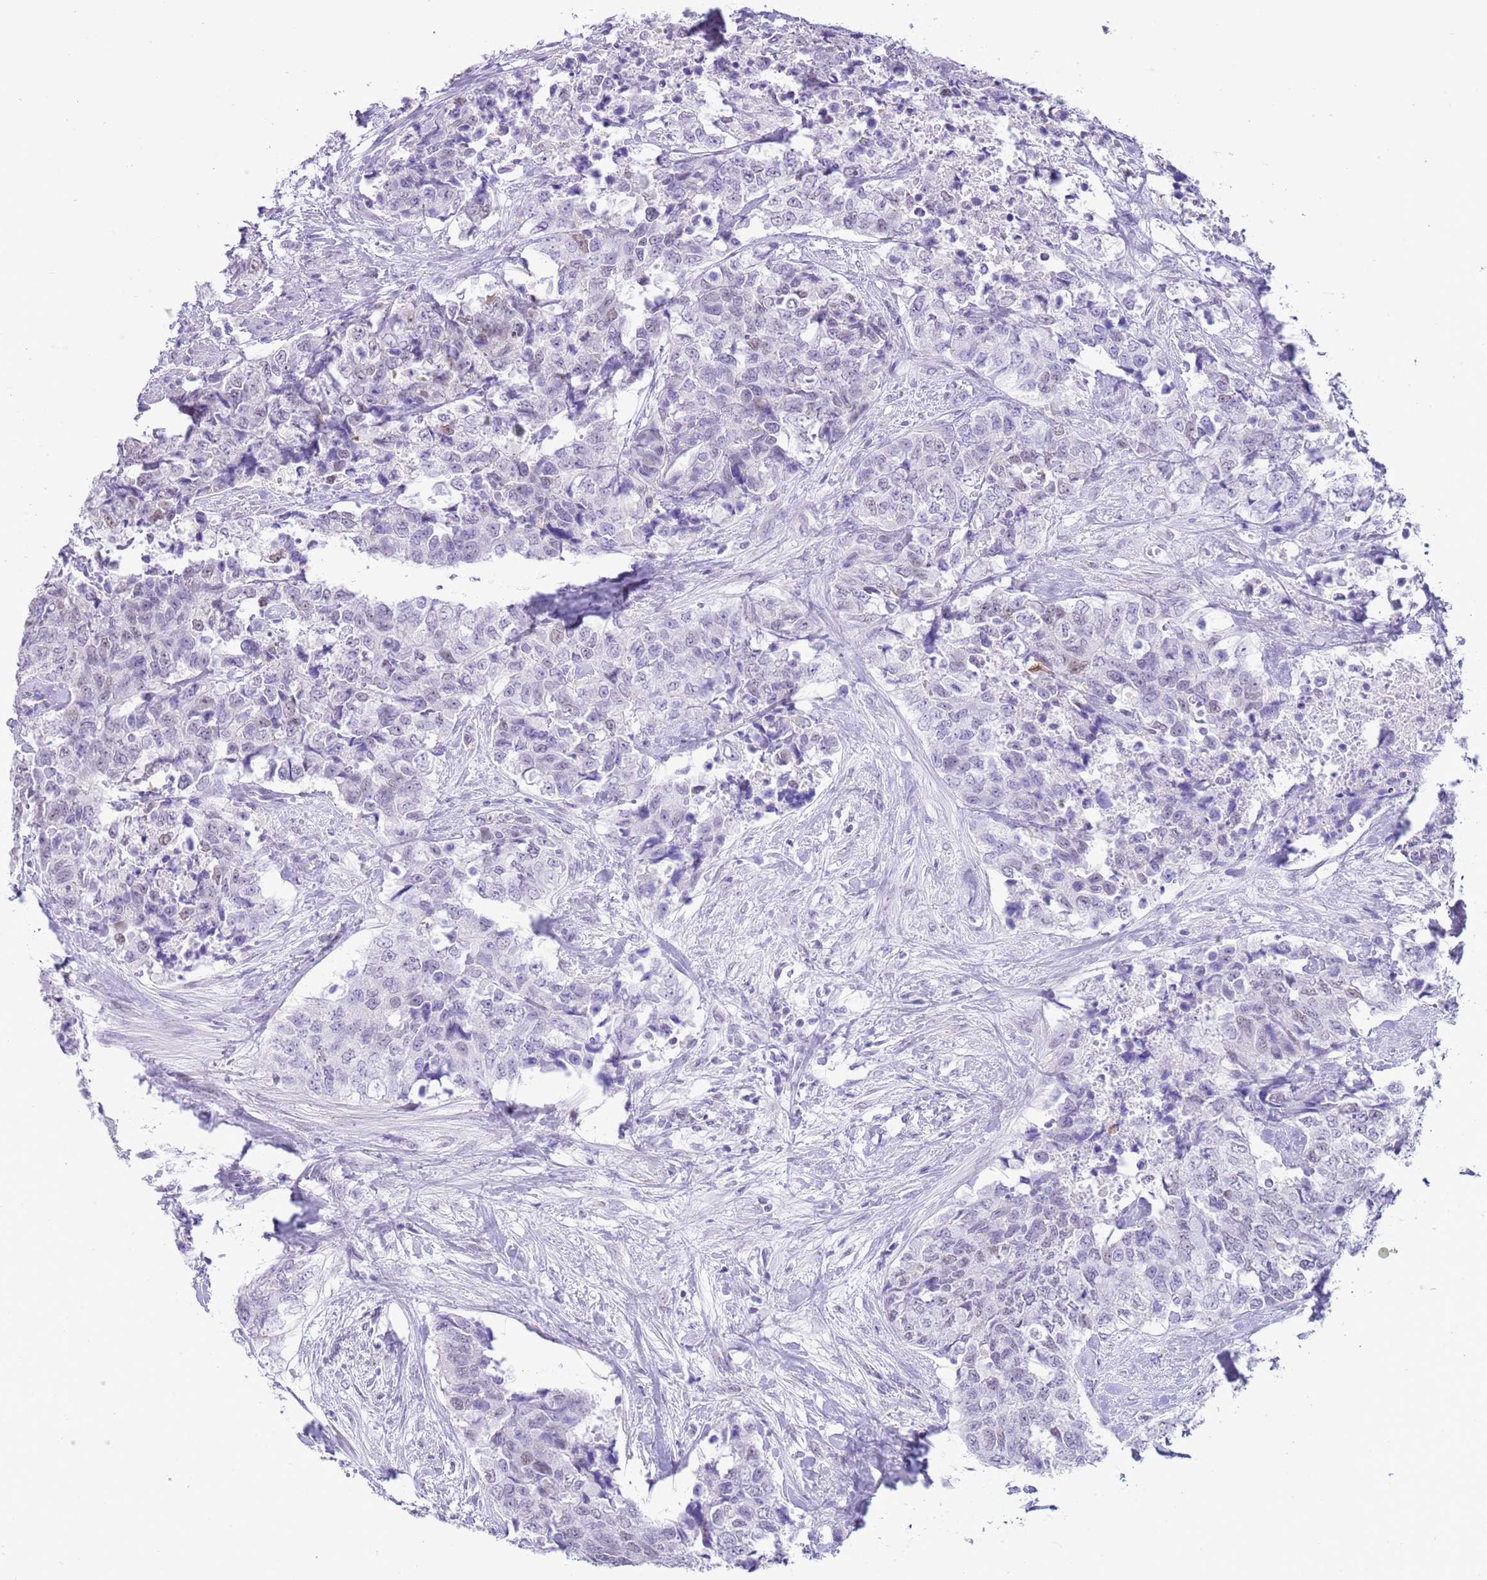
{"staining": {"intensity": "negative", "quantity": "none", "location": "none"}, "tissue": "urothelial cancer", "cell_type": "Tumor cells", "image_type": "cancer", "snomed": [{"axis": "morphology", "description": "Urothelial carcinoma, High grade"}, {"axis": "topography", "description": "Urinary bladder"}], "caption": "The photomicrograph displays no staining of tumor cells in urothelial cancer.", "gene": "PPP1R17", "patient": {"sex": "female", "age": 78}}